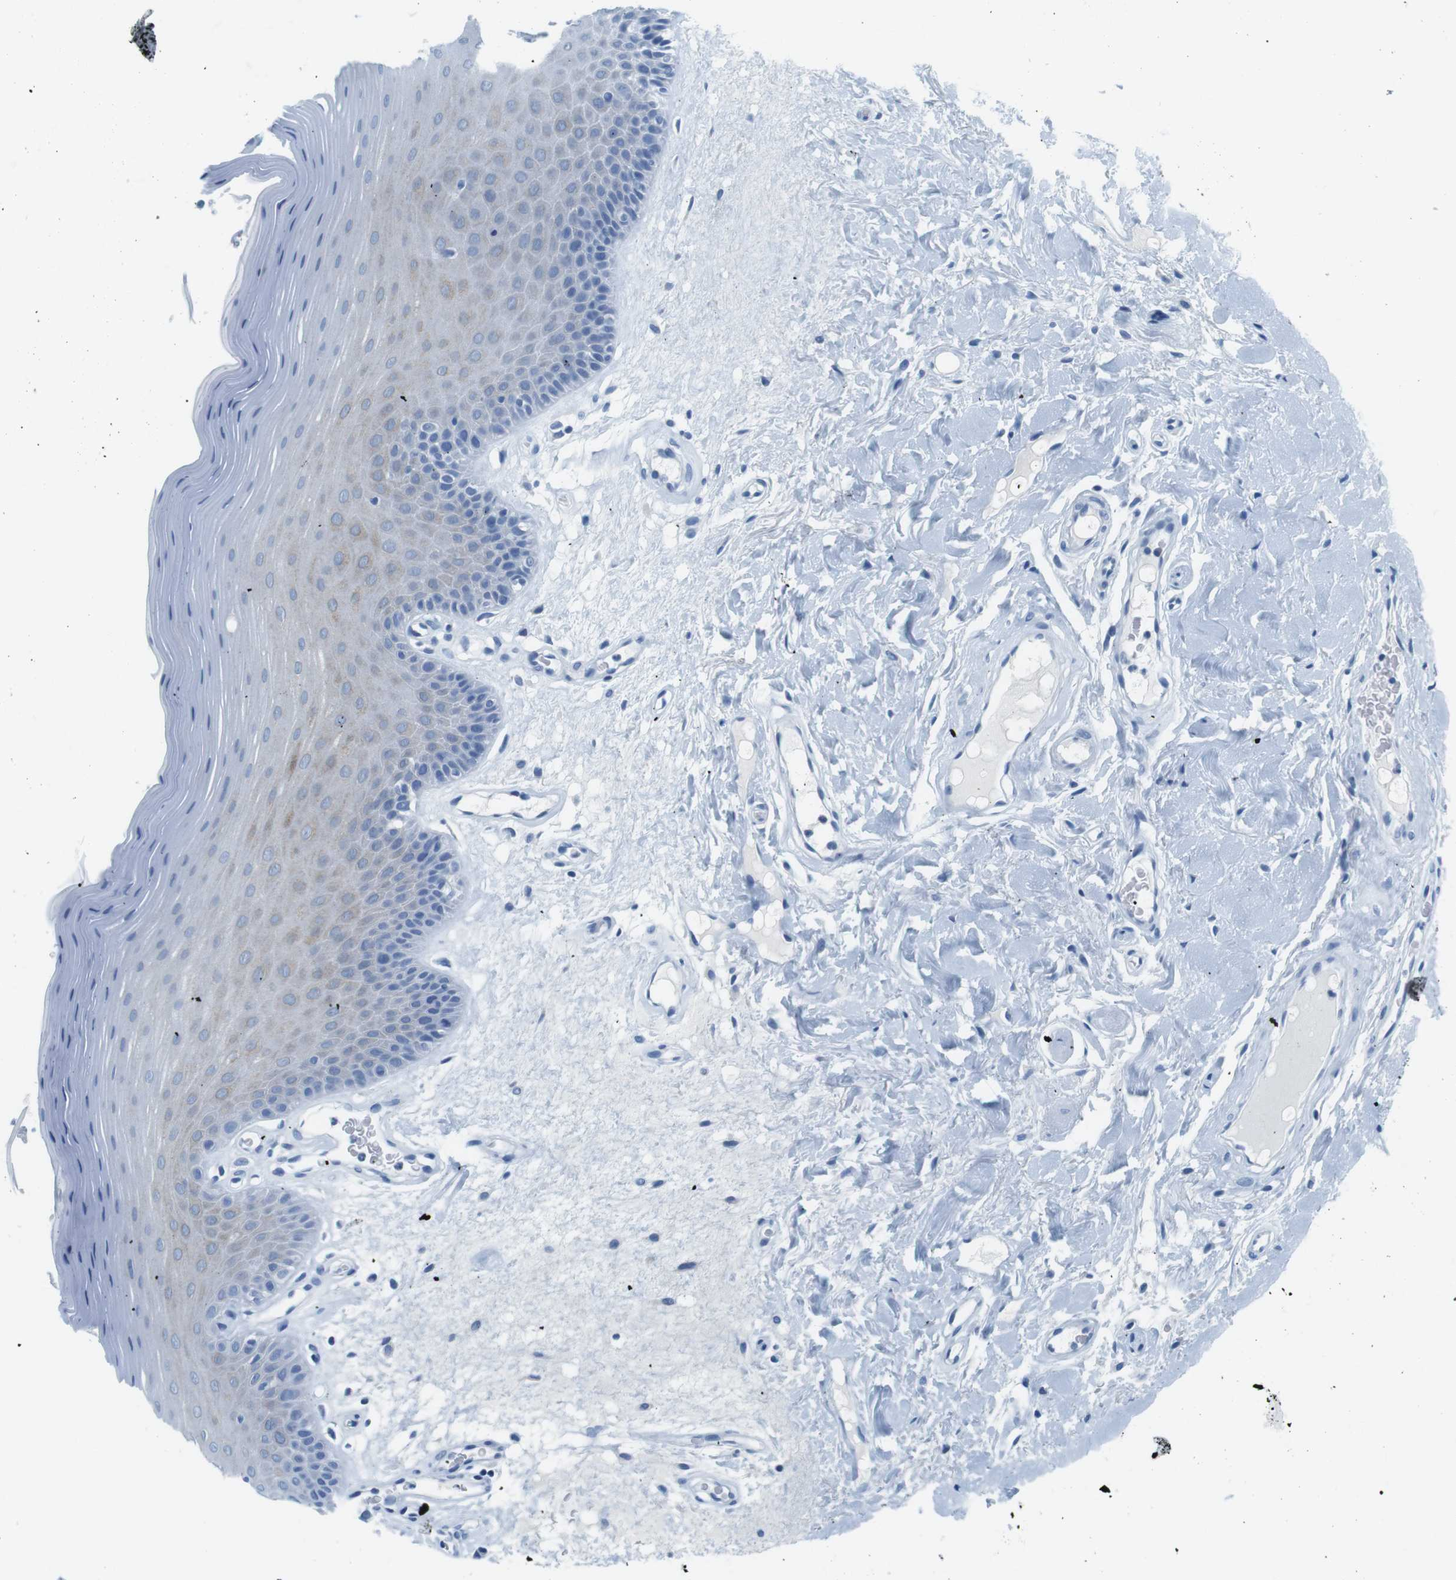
{"staining": {"intensity": "negative", "quantity": "none", "location": "none"}, "tissue": "oral mucosa", "cell_type": "Squamous epithelial cells", "image_type": "normal", "snomed": [{"axis": "morphology", "description": "Normal tissue, NOS"}, {"axis": "morphology", "description": "Squamous cell carcinoma, NOS"}, {"axis": "topography", "description": "Skeletal muscle"}, {"axis": "topography", "description": "Adipose tissue"}, {"axis": "topography", "description": "Vascular tissue"}, {"axis": "topography", "description": "Oral tissue"}, {"axis": "topography", "description": "Peripheral nerve tissue"}, {"axis": "topography", "description": "Head-Neck"}], "caption": "Immunohistochemistry of unremarkable human oral mucosa reveals no staining in squamous epithelial cells.", "gene": "CYP2C9", "patient": {"sex": "male", "age": 71}}